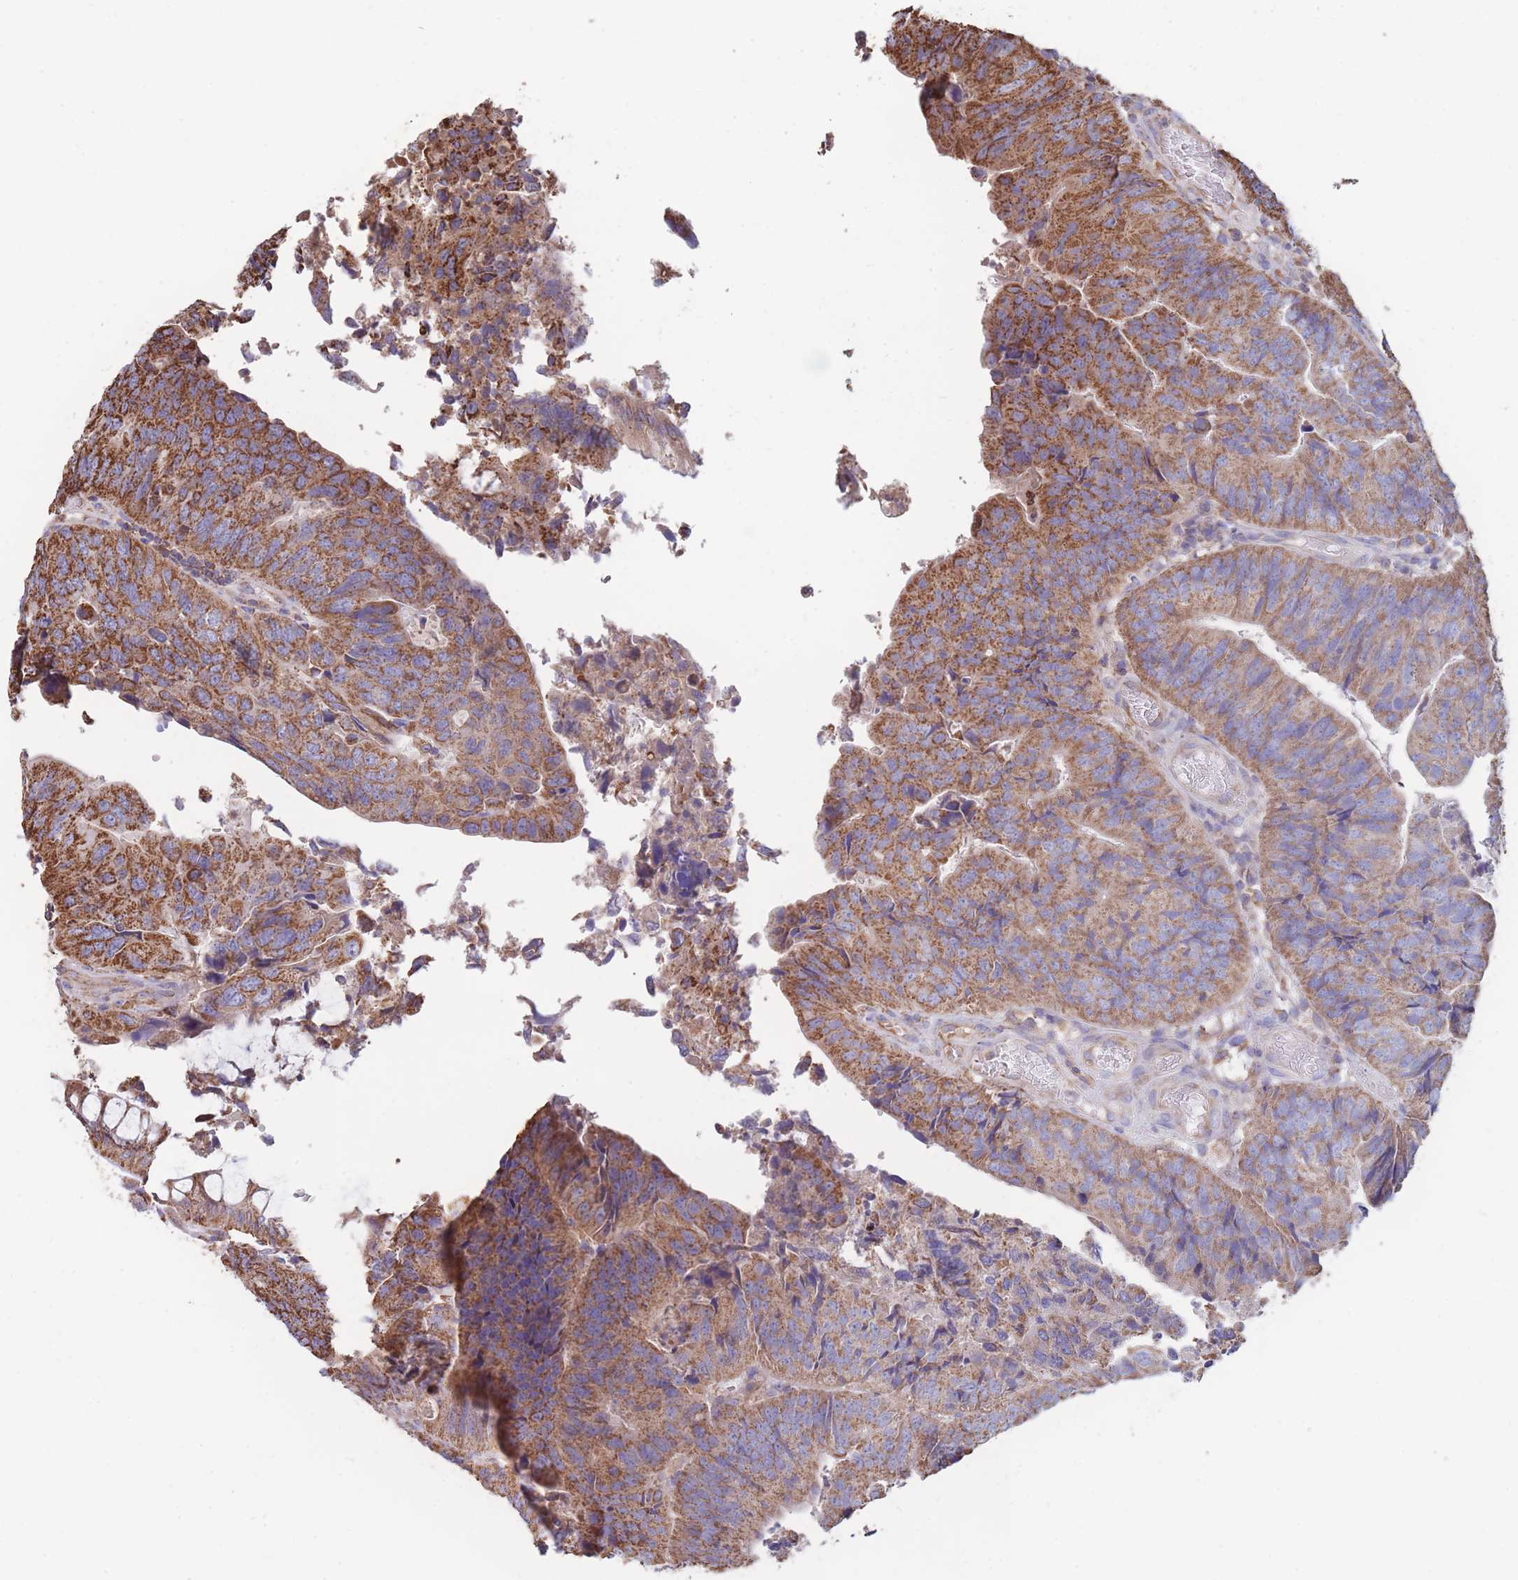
{"staining": {"intensity": "moderate", "quantity": ">75%", "location": "cytoplasmic/membranous"}, "tissue": "colorectal cancer", "cell_type": "Tumor cells", "image_type": "cancer", "snomed": [{"axis": "morphology", "description": "Adenocarcinoma, NOS"}, {"axis": "topography", "description": "Colon"}], "caption": "Brown immunohistochemical staining in human adenocarcinoma (colorectal) exhibits moderate cytoplasmic/membranous expression in about >75% of tumor cells.", "gene": "FKBP8", "patient": {"sex": "female", "age": 67}}